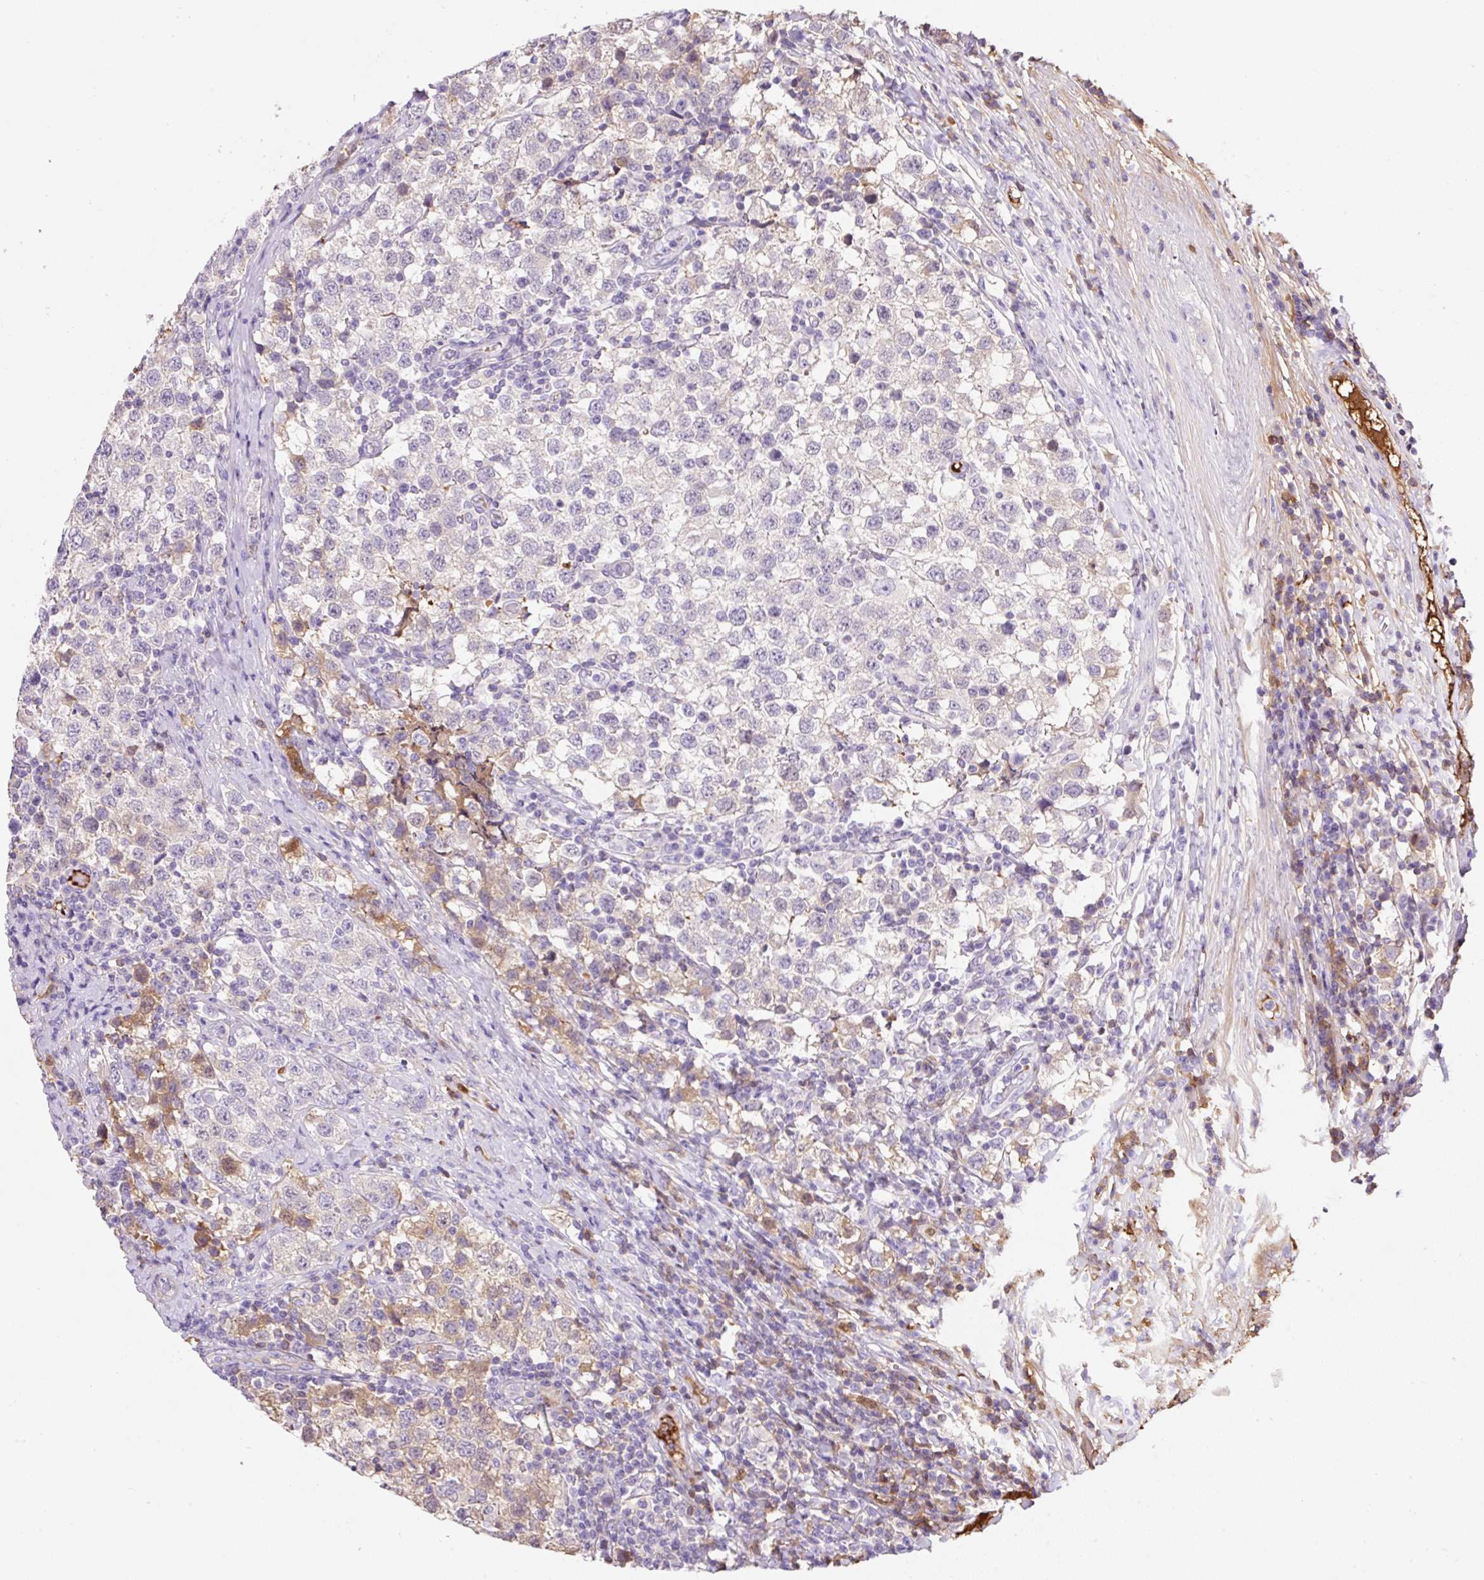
{"staining": {"intensity": "negative", "quantity": "none", "location": "none"}, "tissue": "testis cancer", "cell_type": "Tumor cells", "image_type": "cancer", "snomed": [{"axis": "morphology", "description": "Seminoma, NOS"}, {"axis": "topography", "description": "Testis"}], "caption": "Immunohistochemistry (IHC) photomicrograph of neoplastic tissue: human testis cancer (seminoma) stained with DAB shows no significant protein staining in tumor cells.", "gene": "TDRD15", "patient": {"sex": "male", "age": 34}}